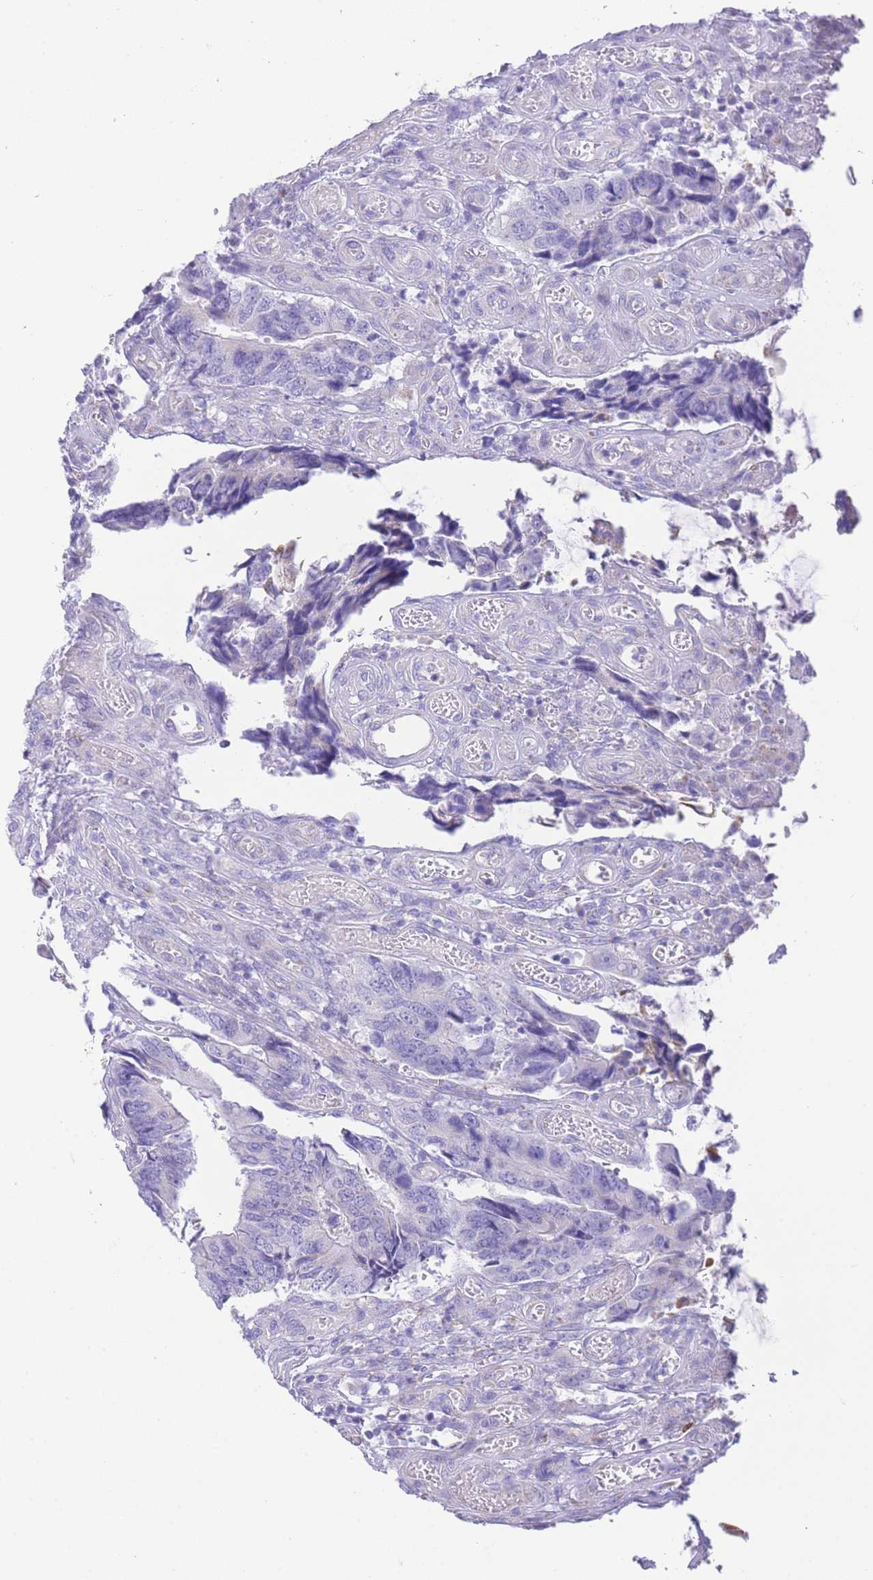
{"staining": {"intensity": "weak", "quantity": "<25%", "location": "cytoplasmic/membranous"}, "tissue": "colorectal cancer", "cell_type": "Tumor cells", "image_type": "cancer", "snomed": [{"axis": "morphology", "description": "Adenocarcinoma, NOS"}, {"axis": "topography", "description": "Colon"}], "caption": "An image of colorectal adenocarcinoma stained for a protein displays no brown staining in tumor cells.", "gene": "ACSM4", "patient": {"sex": "male", "age": 87}}